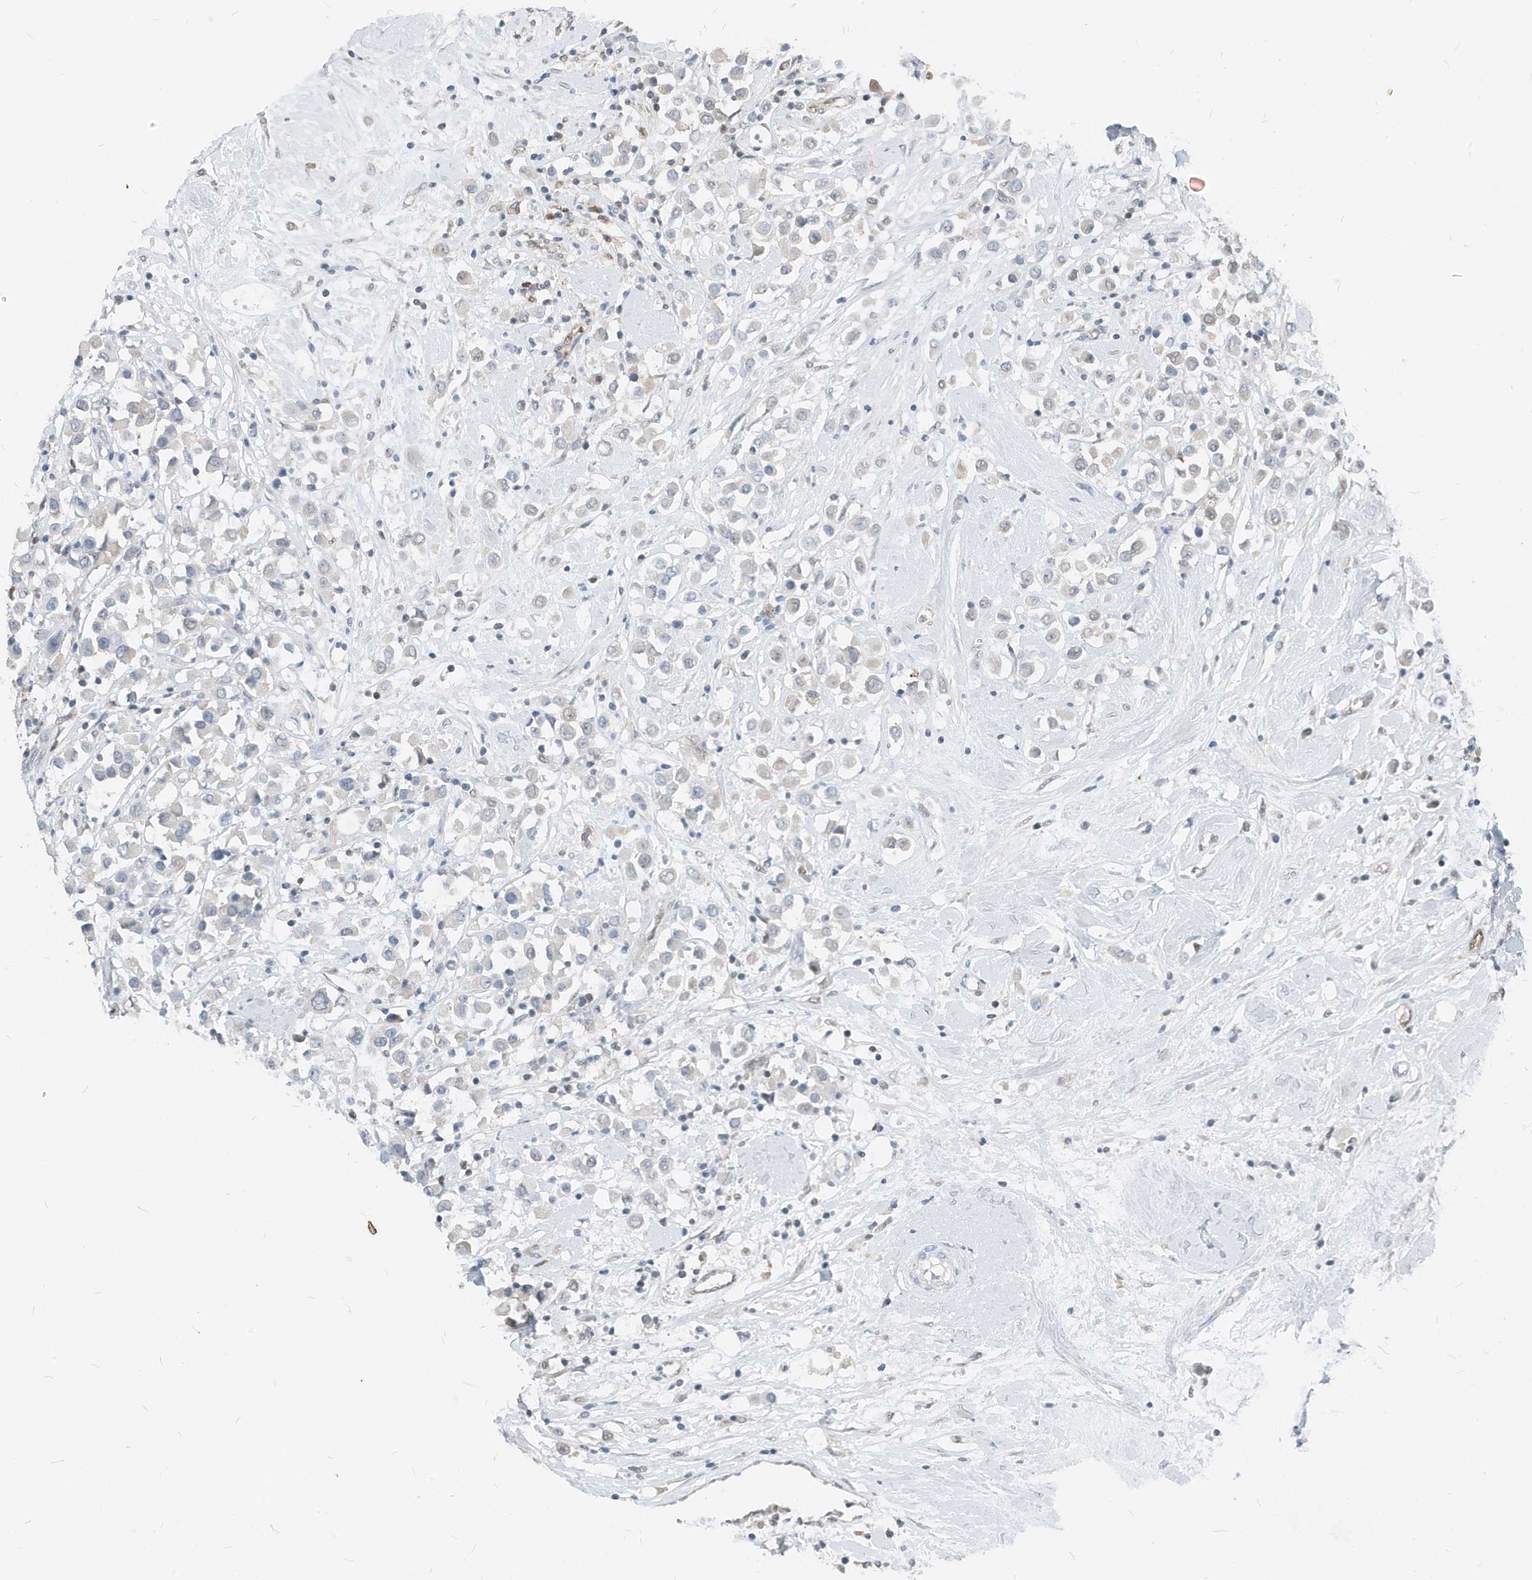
{"staining": {"intensity": "negative", "quantity": "none", "location": "none"}, "tissue": "breast cancer", "cell_type": "Tumor cells", "image_type": "cancer", "snomed": [{"axis": "morphology", "description": "Duct carcinoma"}, {"axis": "topography", "description": "Breast"}], "caption": "A high-resolution image shows immunohistochemistry staining of breast invasive ductal carcinoma, which displays no significant expression in tumor cells.", "gene": "NCOA7", "patient": {"sex": "female", "age": 61}}